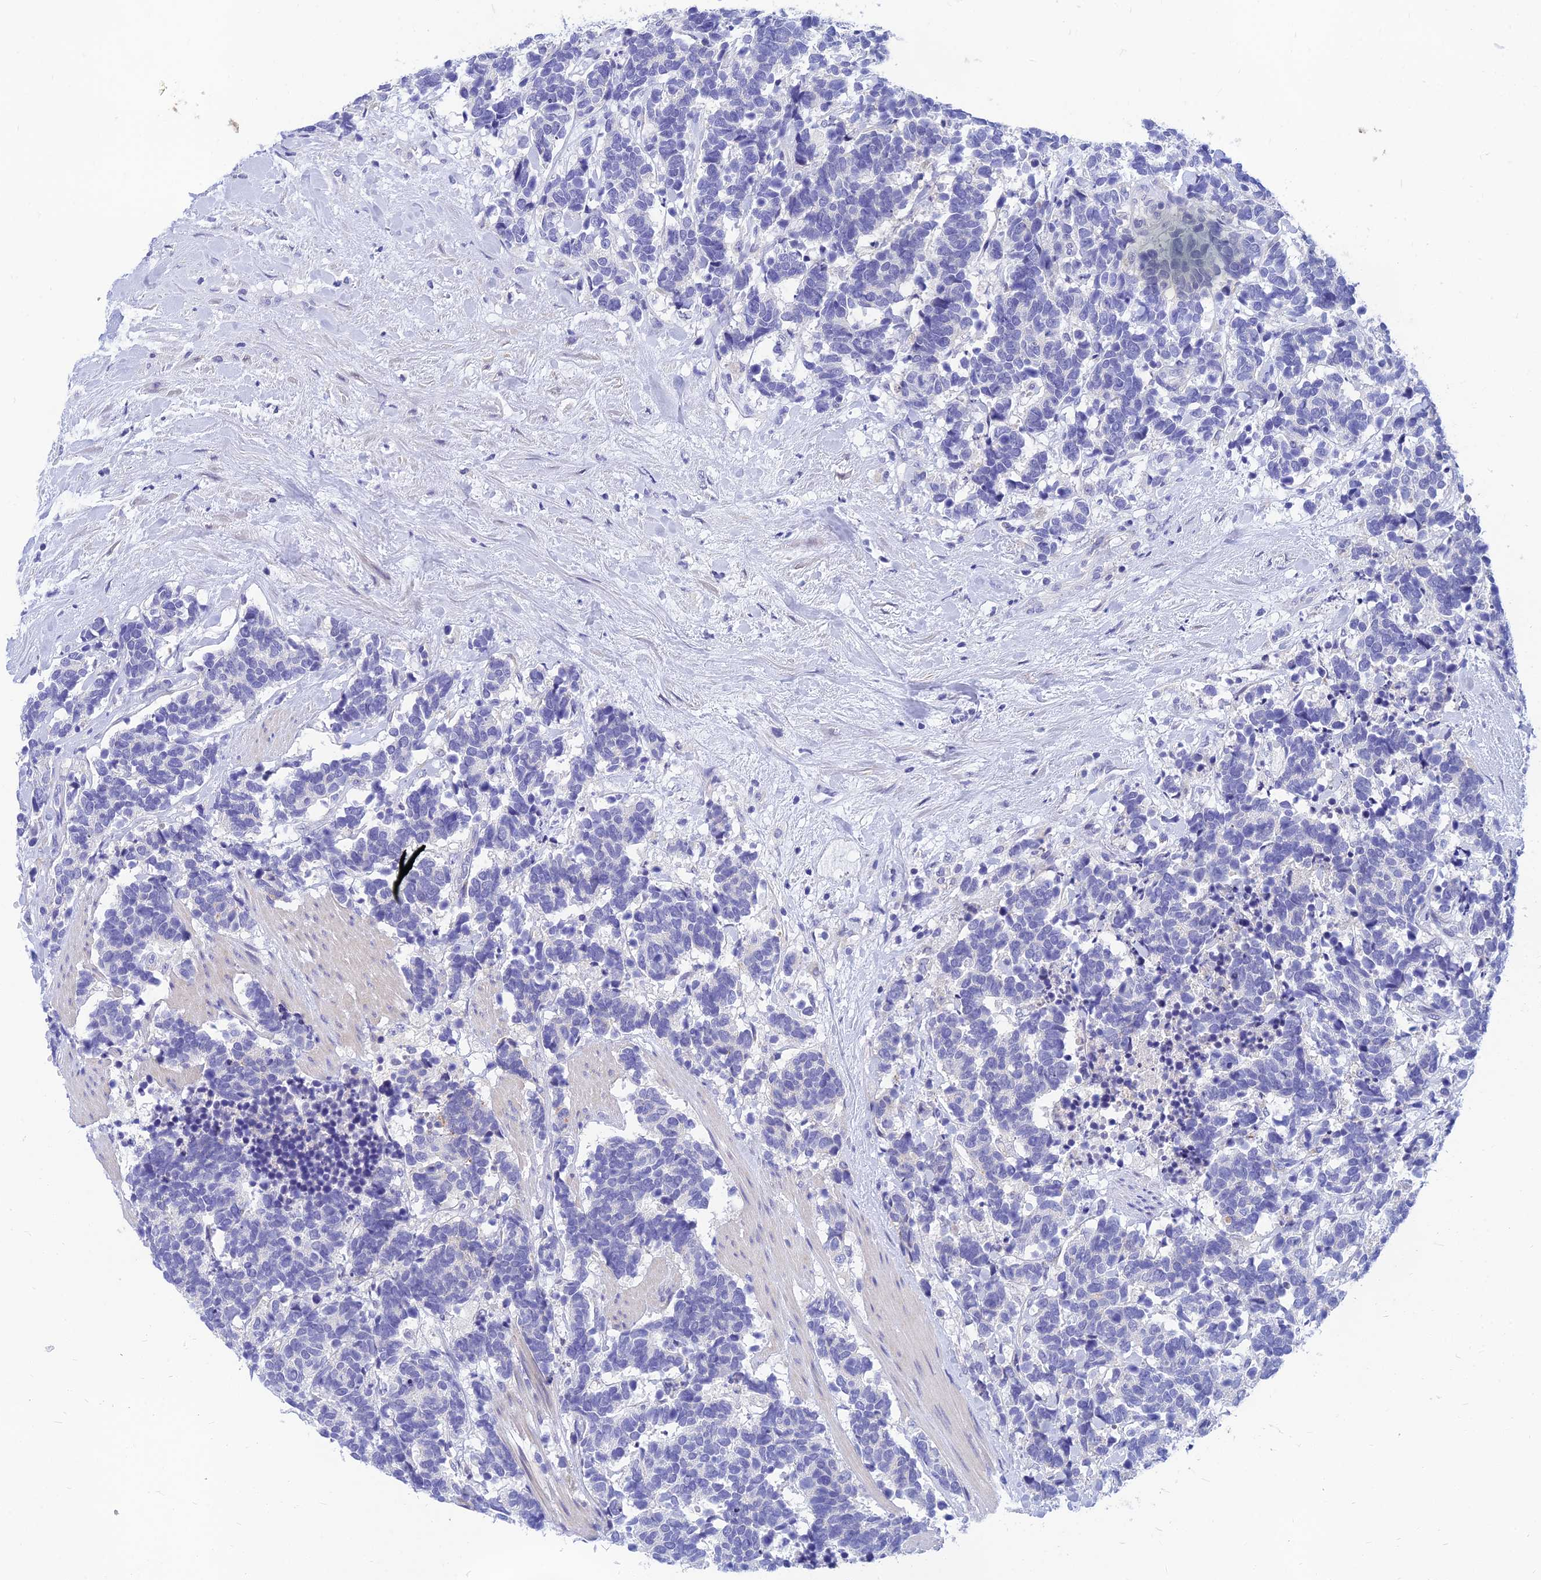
{"staining": {"intensity": "negative", "quantity": "none", "location": "none"}, "tissue": "carcinoid", "cell_type": "Tumor cells", "image_type": "cancer", "snomed": [{"axis": "morphology", "description": "Carcinoma, NOS"}, {"axis": "morphology", "description": "Carcinoid, malignant, NOS"}, {"axis": "topography", "description": "Prostate"}], "caption": "This histopathology image is of carcinoid stained with immunohistochemistry (IHC) to label a protein in brown with the nuclei are counter-stained blue. There is no expression in tumor cells.", "gene": "TMEM161B", "patient": {"sex": "male", "age": 57}}